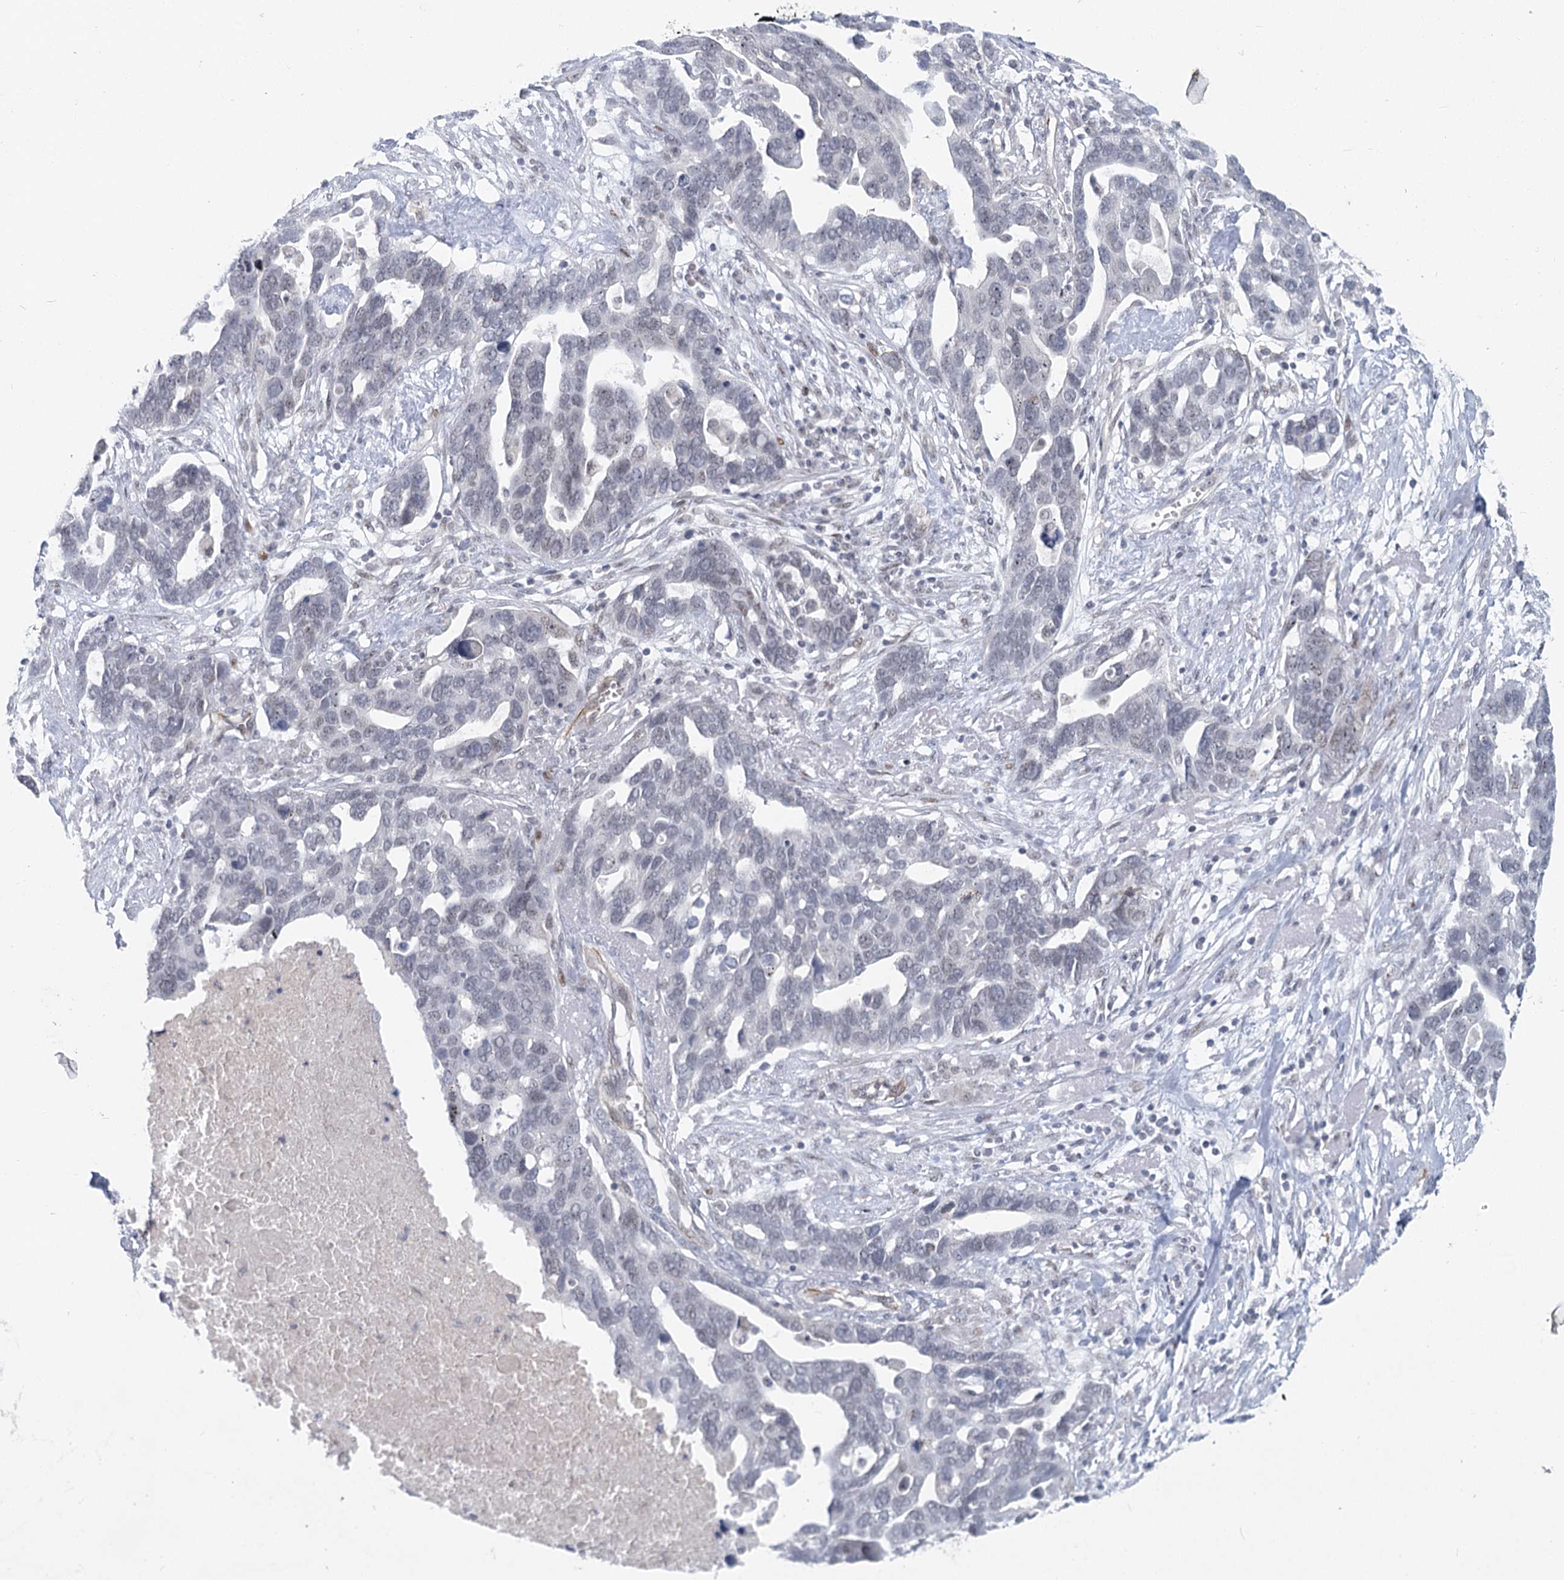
{"staining": {"intensity": "negative", "quantity": "none", "location": "none"}, "tissue": "ovarian cancer", "cell_type": "Tumor cells", "image_type": "cancer", "snomed": [{"axis": "morphology", "description": "Cystadenocarcinoma, serous, NOS"}, {"axis": "topography", "description": "Ovary"}], "caption": "High magnification brightfield microscopy of ovarian serous cystadenocarcinoma stained with DAB (brown) and counterstained with hematoxylin (blue): tumor cells show no significant positivity.", "gene": "ABHD8", "patient": {"sex": "female", "age": 54}}